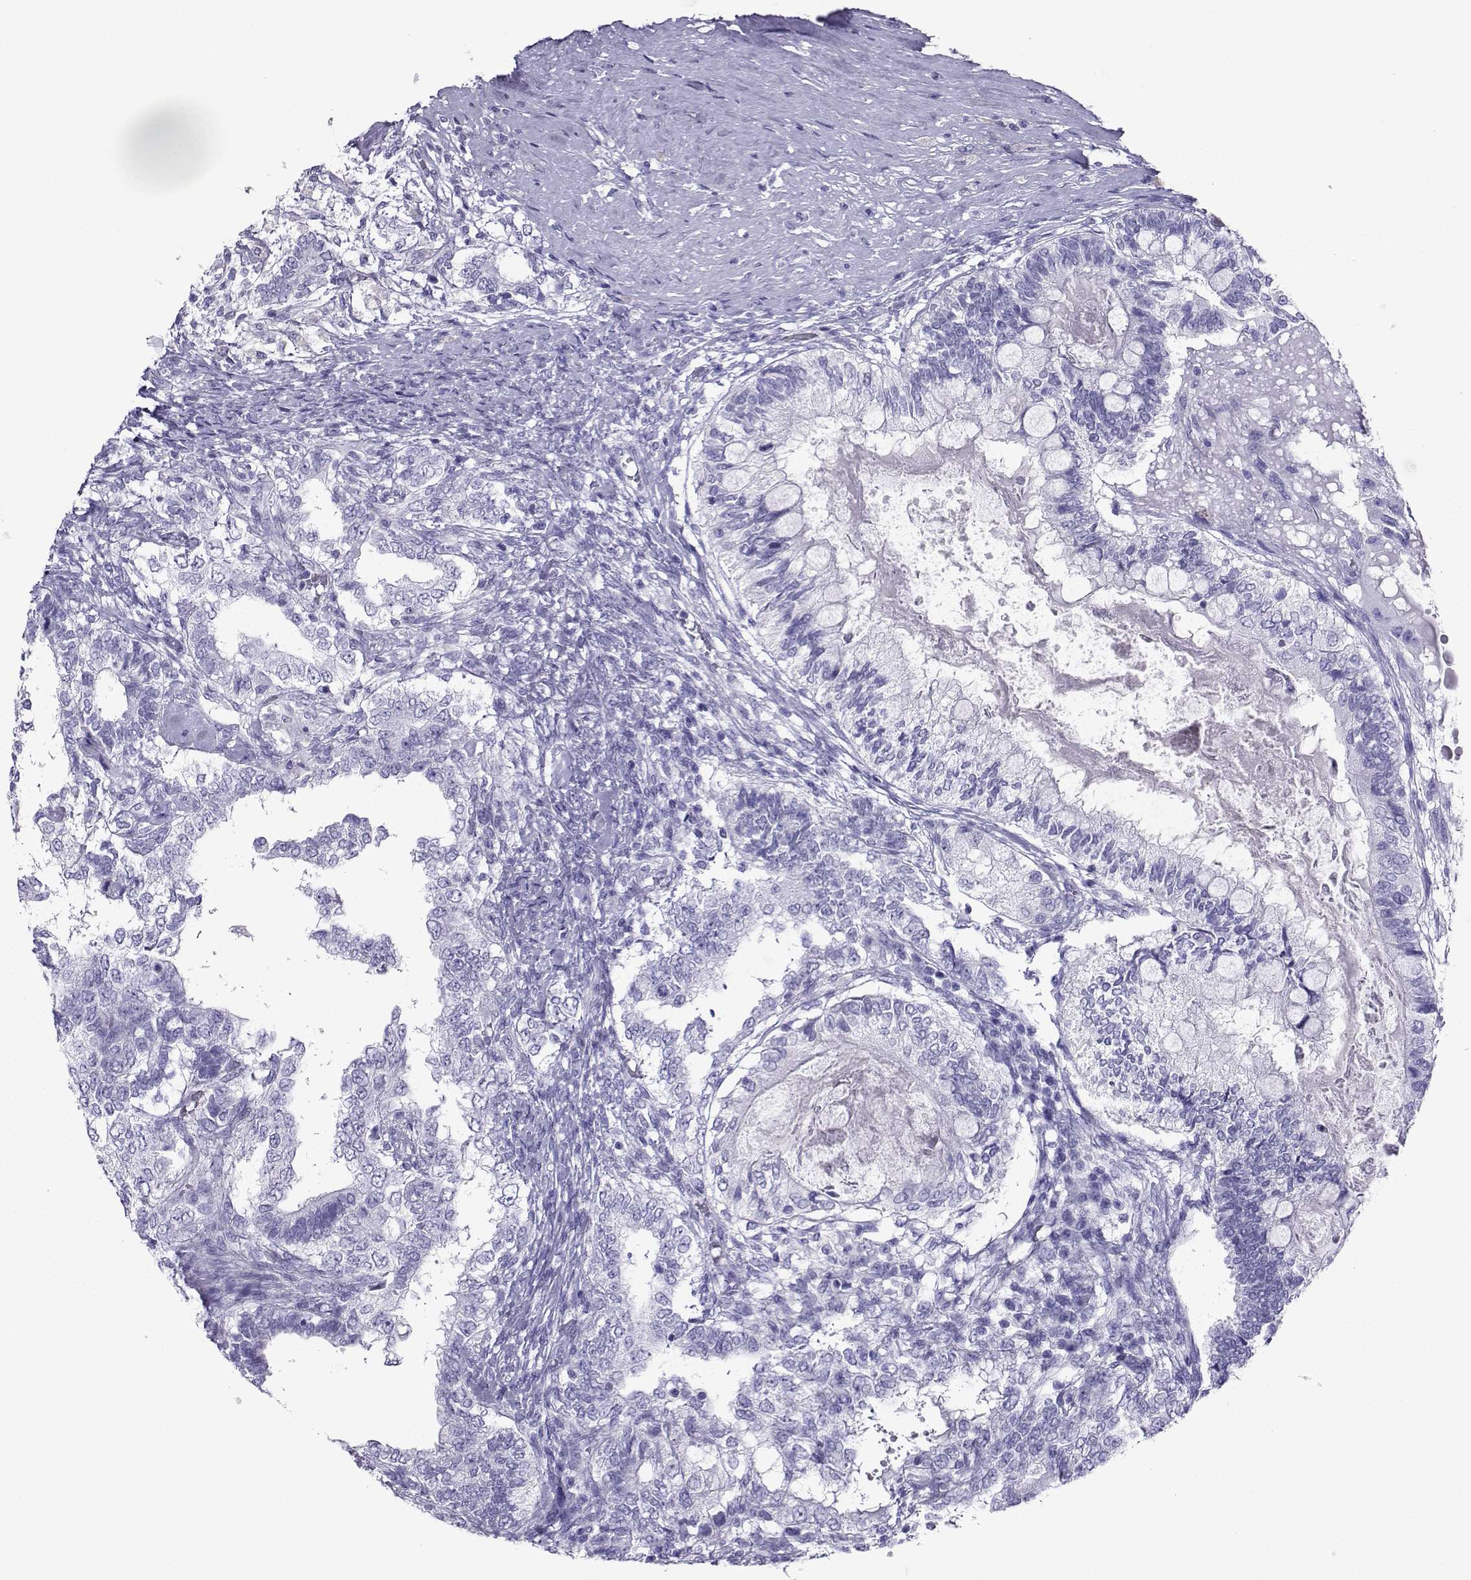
{"staining": {"intensity": "negative", "quantity": "none", "location": "none"}, "tissue": "testis cancer", "cell_type": "Tumor cells", "image_type": "cancer", "snomed": [{"axis": "morphology", "description": "Seminoma, NOS"}, {"axis": "morphology", "description": "Carcinoma, Embryonal, NOS"}, {"axis": "topography", "description": "Testis"}], "caption": "Immunohistochemistry (IHC) of testis cancer (embryonal carcinoma) shows no expression in tumor cells. (Immunohistochemistry (IHC), brightfield microscopy, high magnification).", "gene": "CD109", "patient": {"sex": "male", "age": 41}}